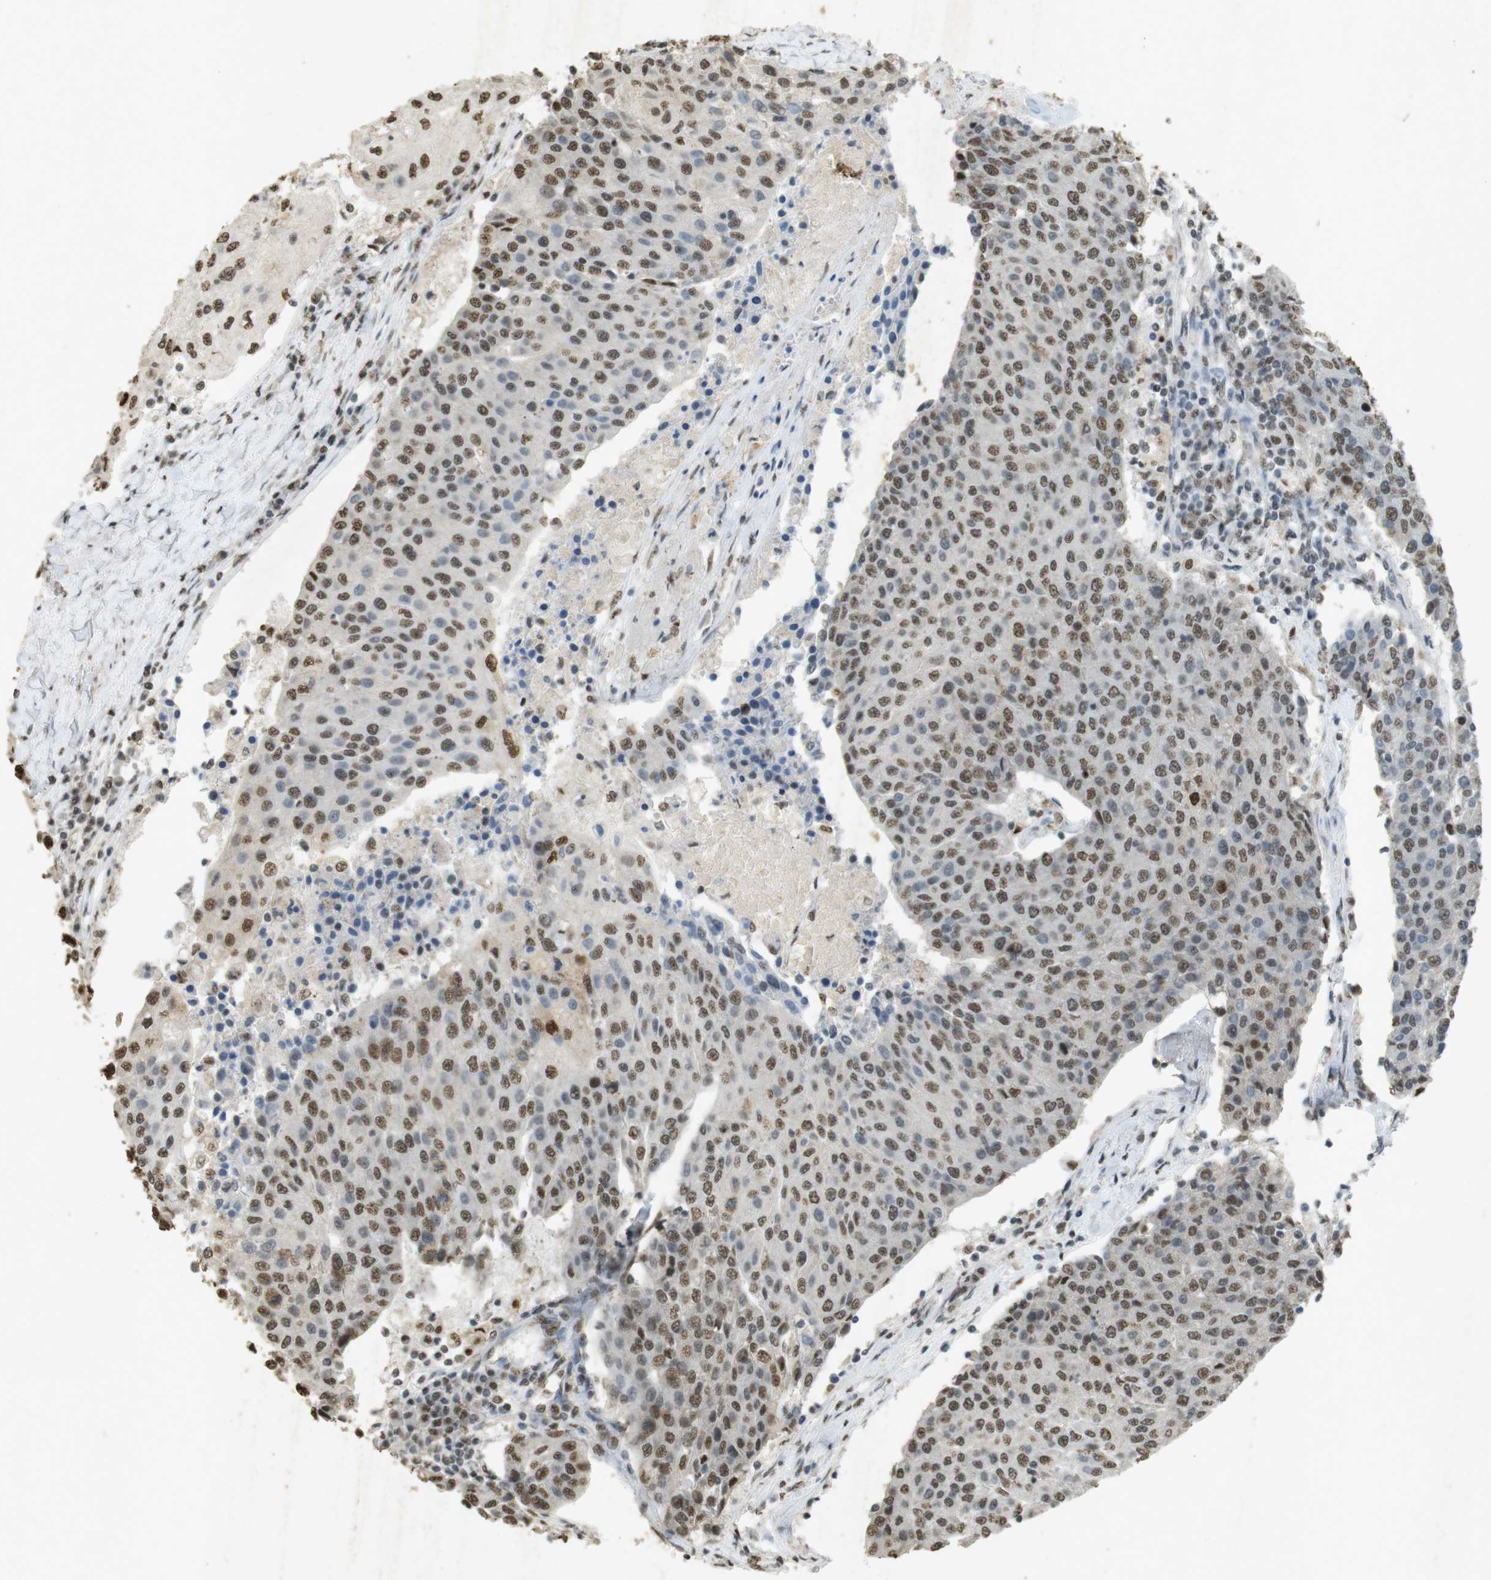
{"staining": {"intensity": "moderate", "quantity": ">75%", "location": "nuclear"}, "tissue": "urothelial cancer", "cell_type": "Tumor cells", "image_type": "cancer", "snomed": [{"axis": "morphology", "description": "Urothelial carcinoma, High grade"}, {"axis": "topography", "description": "Urinary bladder"}], "caption": "A brown stain shows moderate nuclear staining of a protein in human high-grade urothelial carcinoma tumor cells.", "gene": "GATA4", "patient": {"sex": "female", "age": 85}}